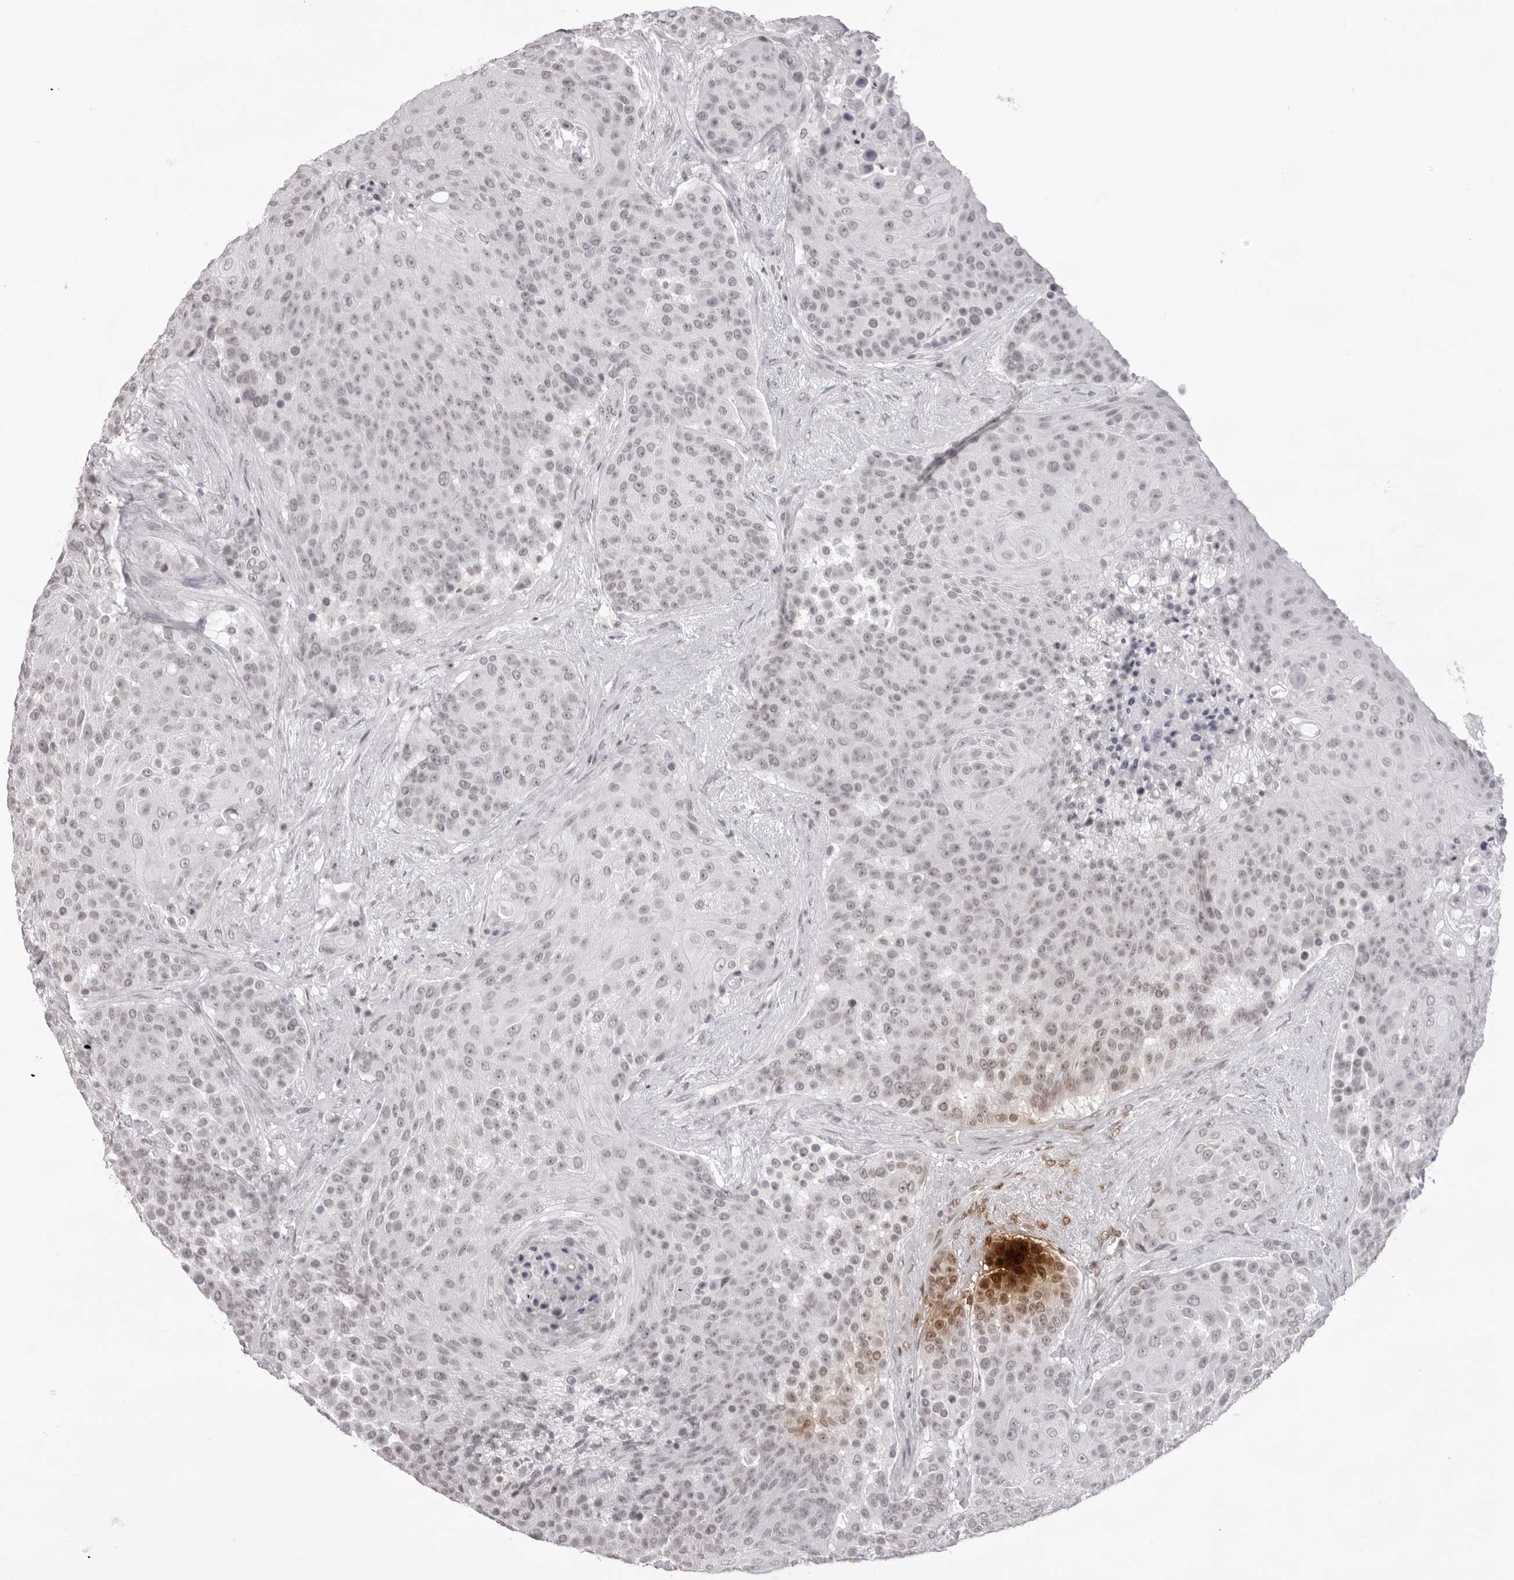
{"staining": {"intensity": "negative", "quantity": "none", "location": "none"}, "tissue": "urothelial cancer", "cell_type": "Tumor cells", "image_type": "cancer", "snomed": [{"axis": "morphology", "description": "Urothelial carcinoma, High grade"}, {"axis": "topography", "description": "Urinary bladder"}], "caption": "DAB (3,3'-diaminobenzidine) immunohistochemical staining of urothelial carcinoma (high-grade) shows no significant staining in tumor cells. The staining was performed using DAB (3,3'-diaminobenzidine) to visualize the protein expression in brown, while the nuclei were stained in blue with hematoxylin (Magnification: 20x).", "gene": "NTM", "patient": {"sex": "female", "age": 63}}